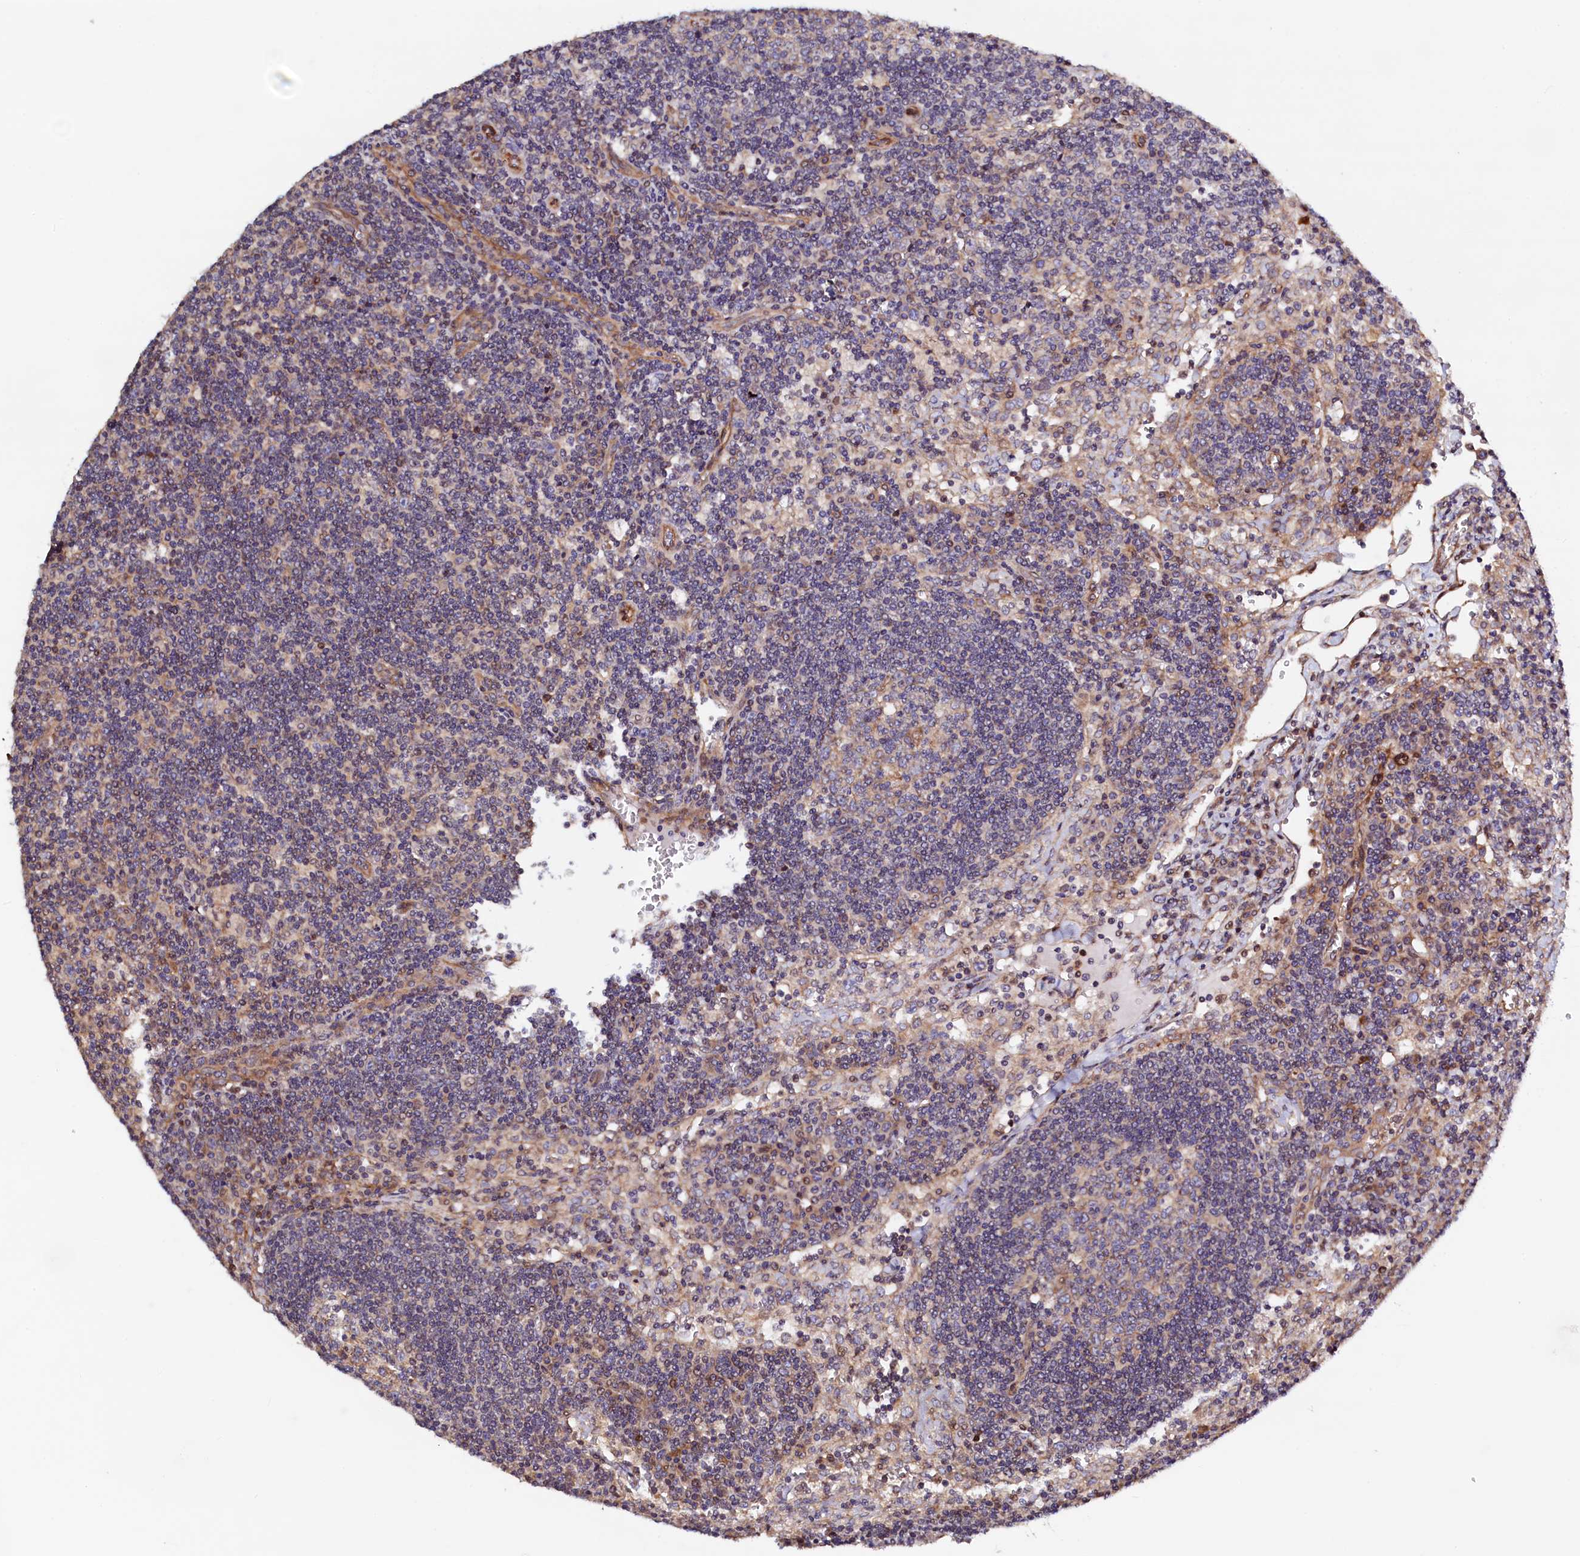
{"staining": {"intensity": "weak", "quantity": "<25%", "location": "cytoplasmic/membranous"}, "tissue": "lymph node", "cell_type": "Germinal center cells", "image_type": "normal", "snomed": [{"axis": "morphology", "description": "Normal tissue, NOS"}, {"axis": "topography", "description": "Lymph node"}], "caption": "Human lymph node stained for a protein using IHC shows no expression in germinal center cells.", "gene": "ATXN2L", "patient": {"sex": "male", "age": 58}}